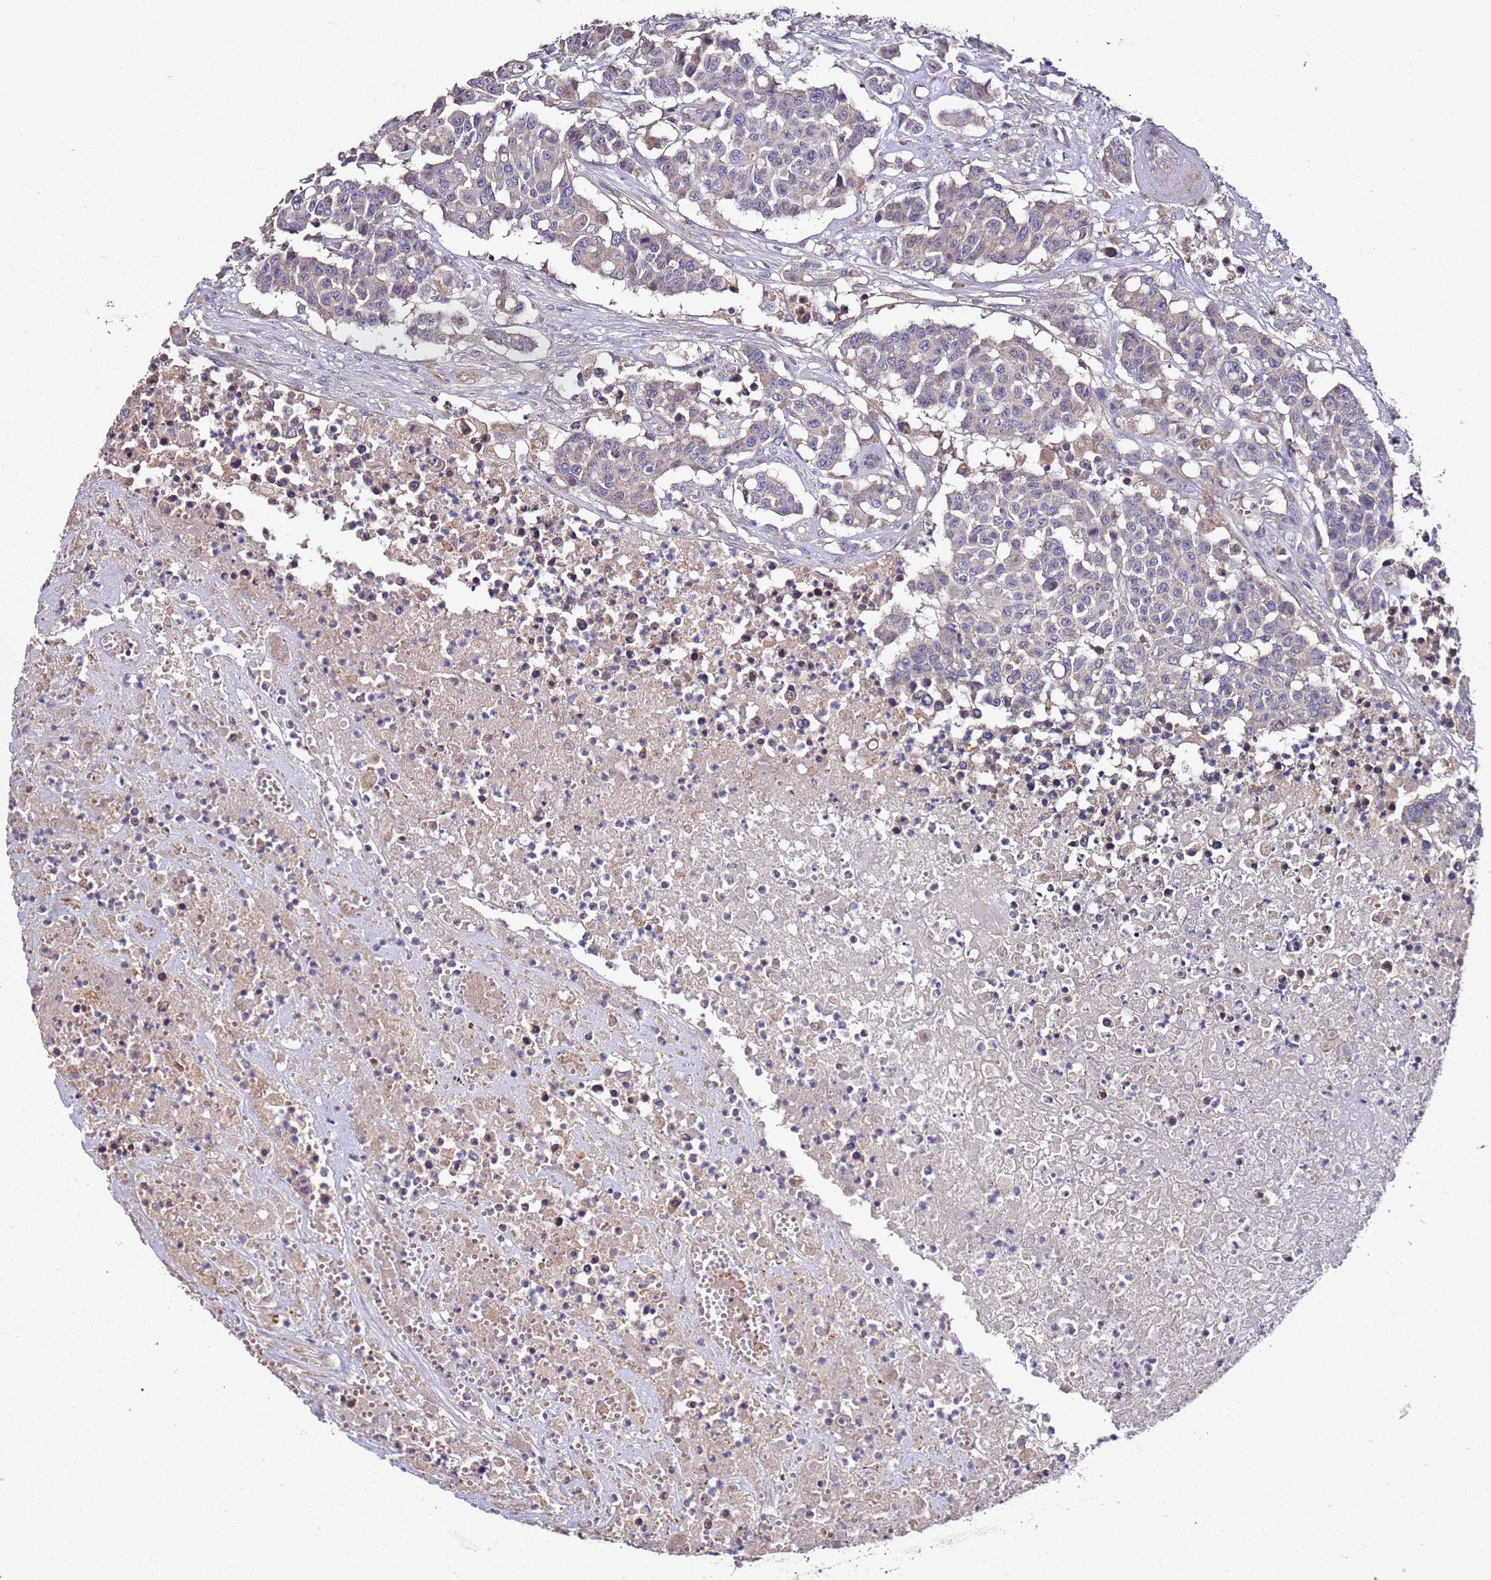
{"staining": {"intensity": "negative", "quantity": "none", "location": "none"}, "tissue": "colorectal cancer", "cell_type": "Tumor cells", "image_type": "cancer", "snomed": [{"axis": "morphology", "description": "Adenocarcinoma, NOS"}, {"axis": "topography", "description": "Colon"}], "caption": "Immunohistochemistry image of colorectal adenocarcinoma stained for a protein (brown), which displays no positivity in tumor cells. The staining was performed using DAB to visualize the protein expression in brown, while the nuclei were stained in blue with hematoxylin (Magnification: 20x).", "gene": "OR2B11", "patient": {"sex": "male", "age": 51}}